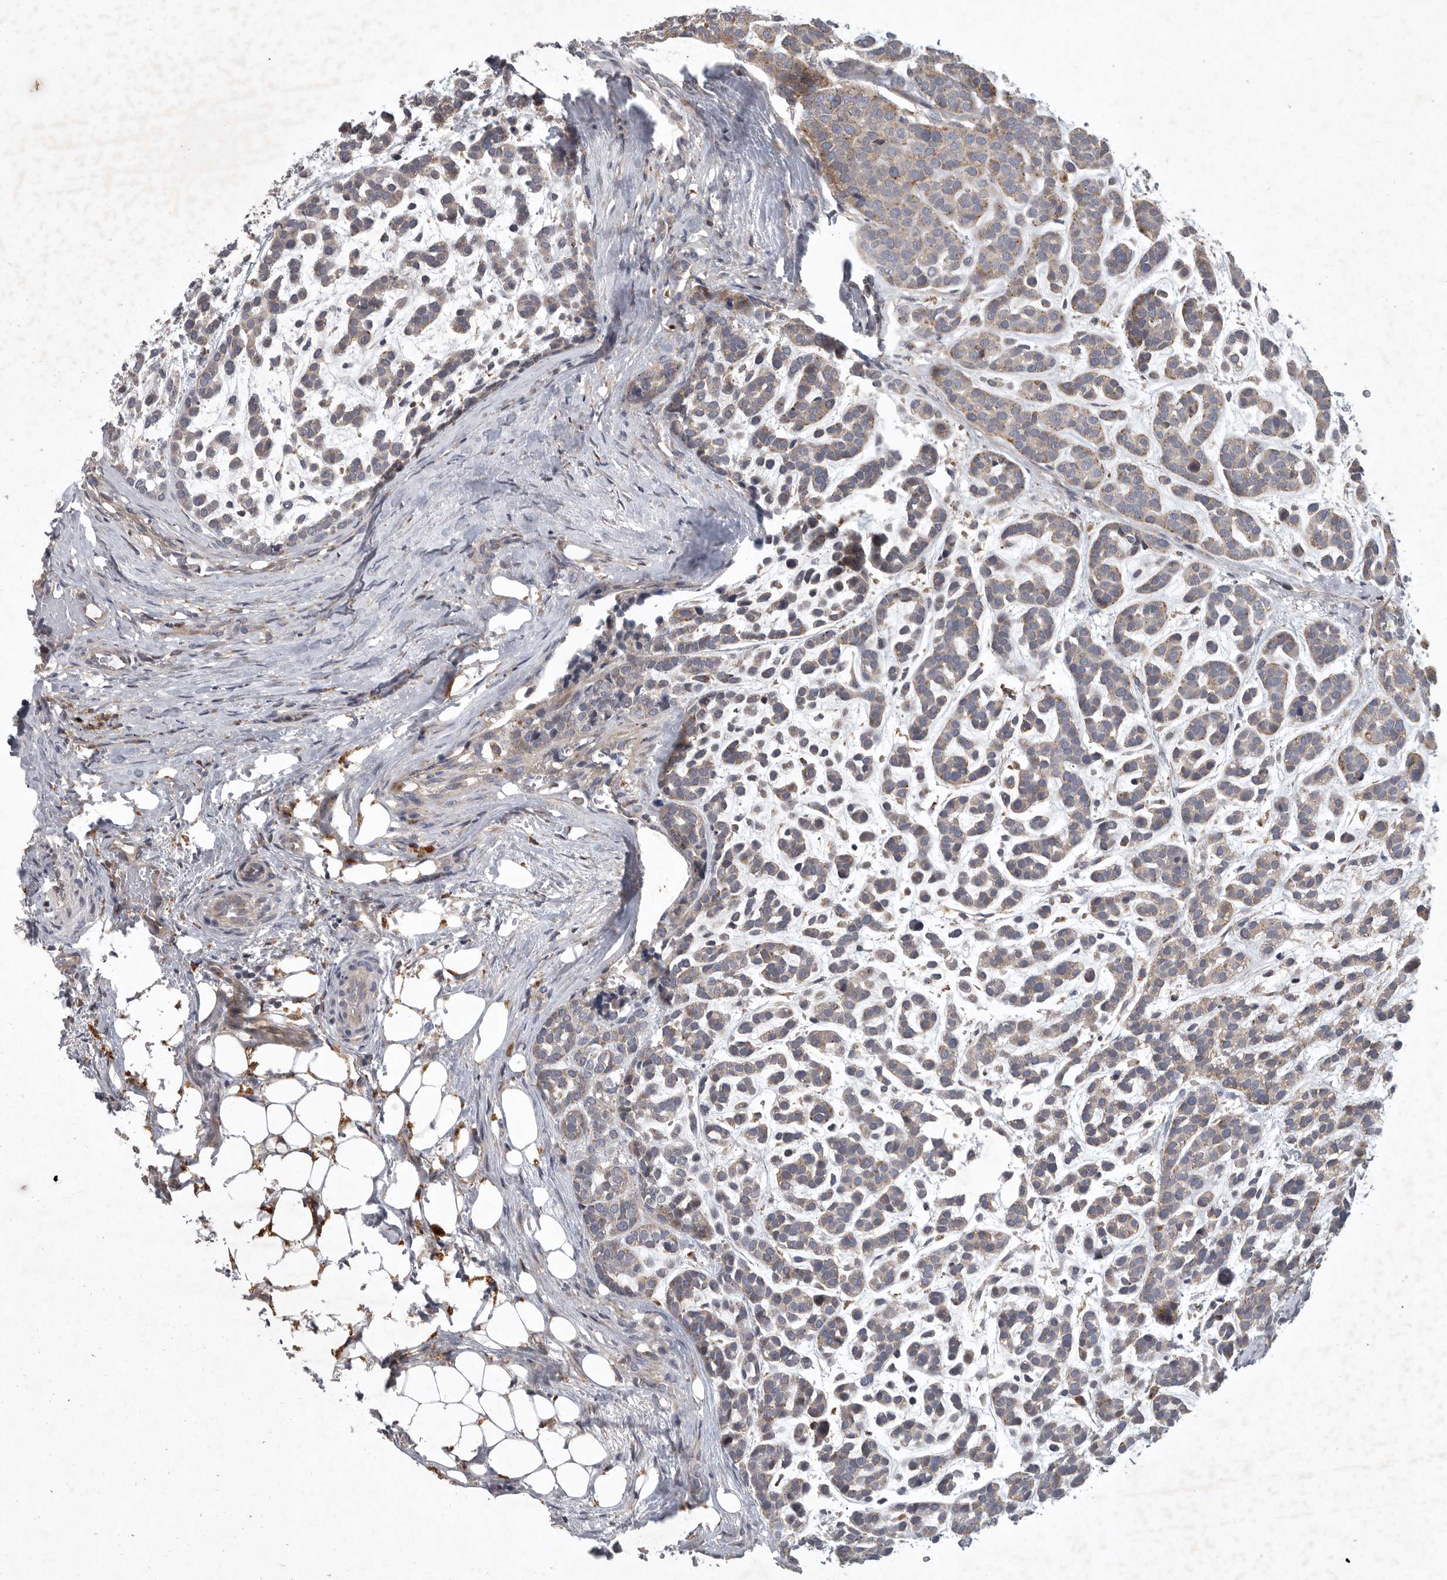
{"staining": {"intensity": "weak", "quantity": "25%-75%", "location": "cytoplasmic/membranous"}, "tissue": "head and neck cancer", "cell_type": "Tumor cells", "image_type": "cancer", "snomed": [{"axis": "morphology", "description": "Adenocarcinoma, NOS"}, {"axis": "morphology", "description": "Adenoma, NOS"}, {"axis": "topography", "description": "Head-Neck"}], "caption": "DAB immunohistochemical staining of adenoma (head and neck) displays weak cytoplasmic/membranous protein expression in approximately 25%-75% of tumor cells. Ihc stains the protein of interest in brown and the nuclei are stained blue.", "gene": "LAMTOR3", "patient": {"sex": "female", "age": 55}}